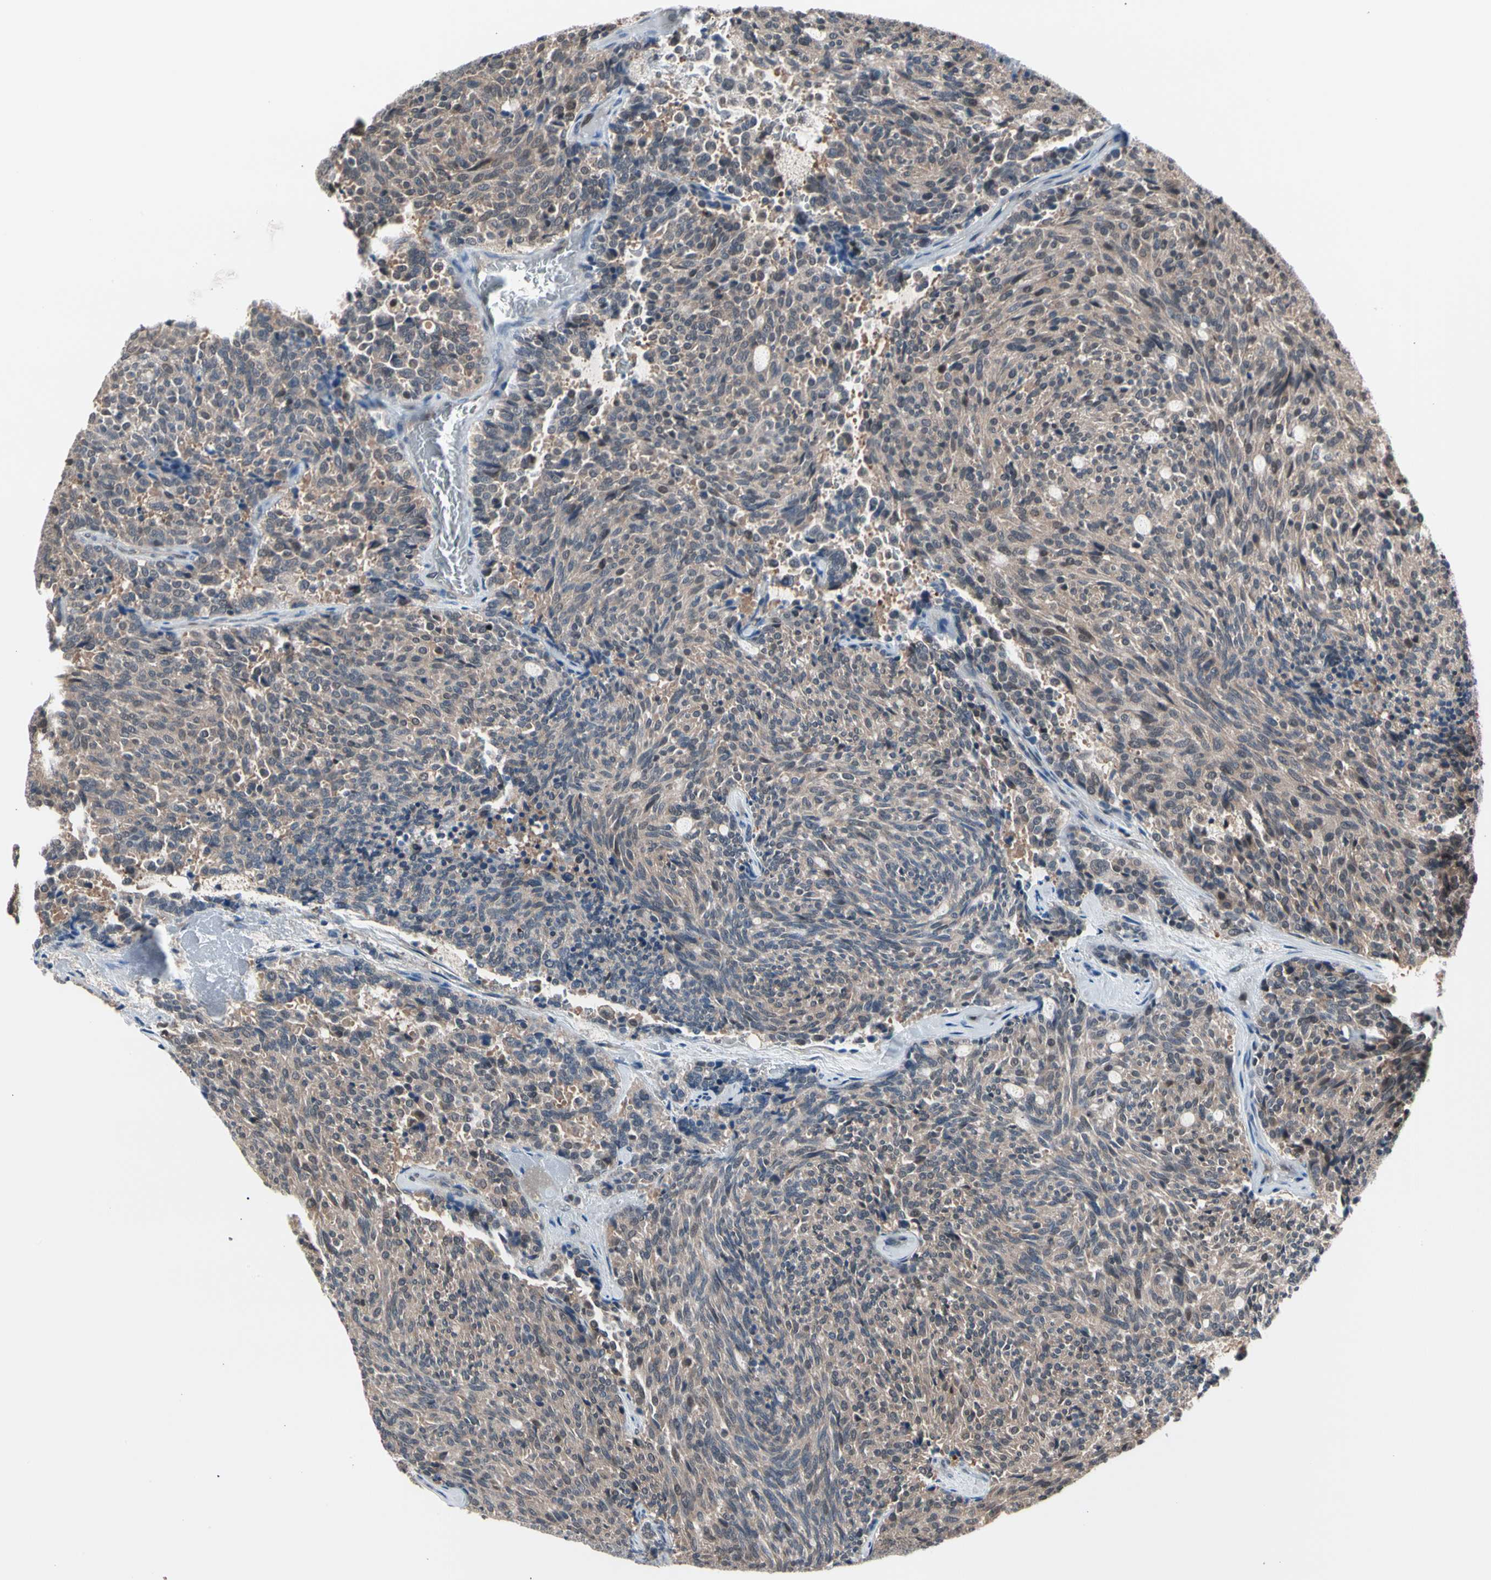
{"staining": {"intensity": "weak", "quantity": ">75%", "location": "cytoplasmic/membranous"}, "tissue": "carcinoid", "cell_type": "Tumor cells", "image_type": "cancer", "snomed": [{"axis": "morphology", "description": "Carcinoid, malignant, NOS"}, {"axis": "topography", "description": "Pancreas"}], "caption": "DAB immunohistochemical staining of human carcinoid shows weak cytoplasmic/membranous protein staining in about >75% of tumor cells. (Brightfield microscopy of DAB IHC at high magnification).", "gene": "PSMA2", "patient": {"sex": "female", "age": 54}}